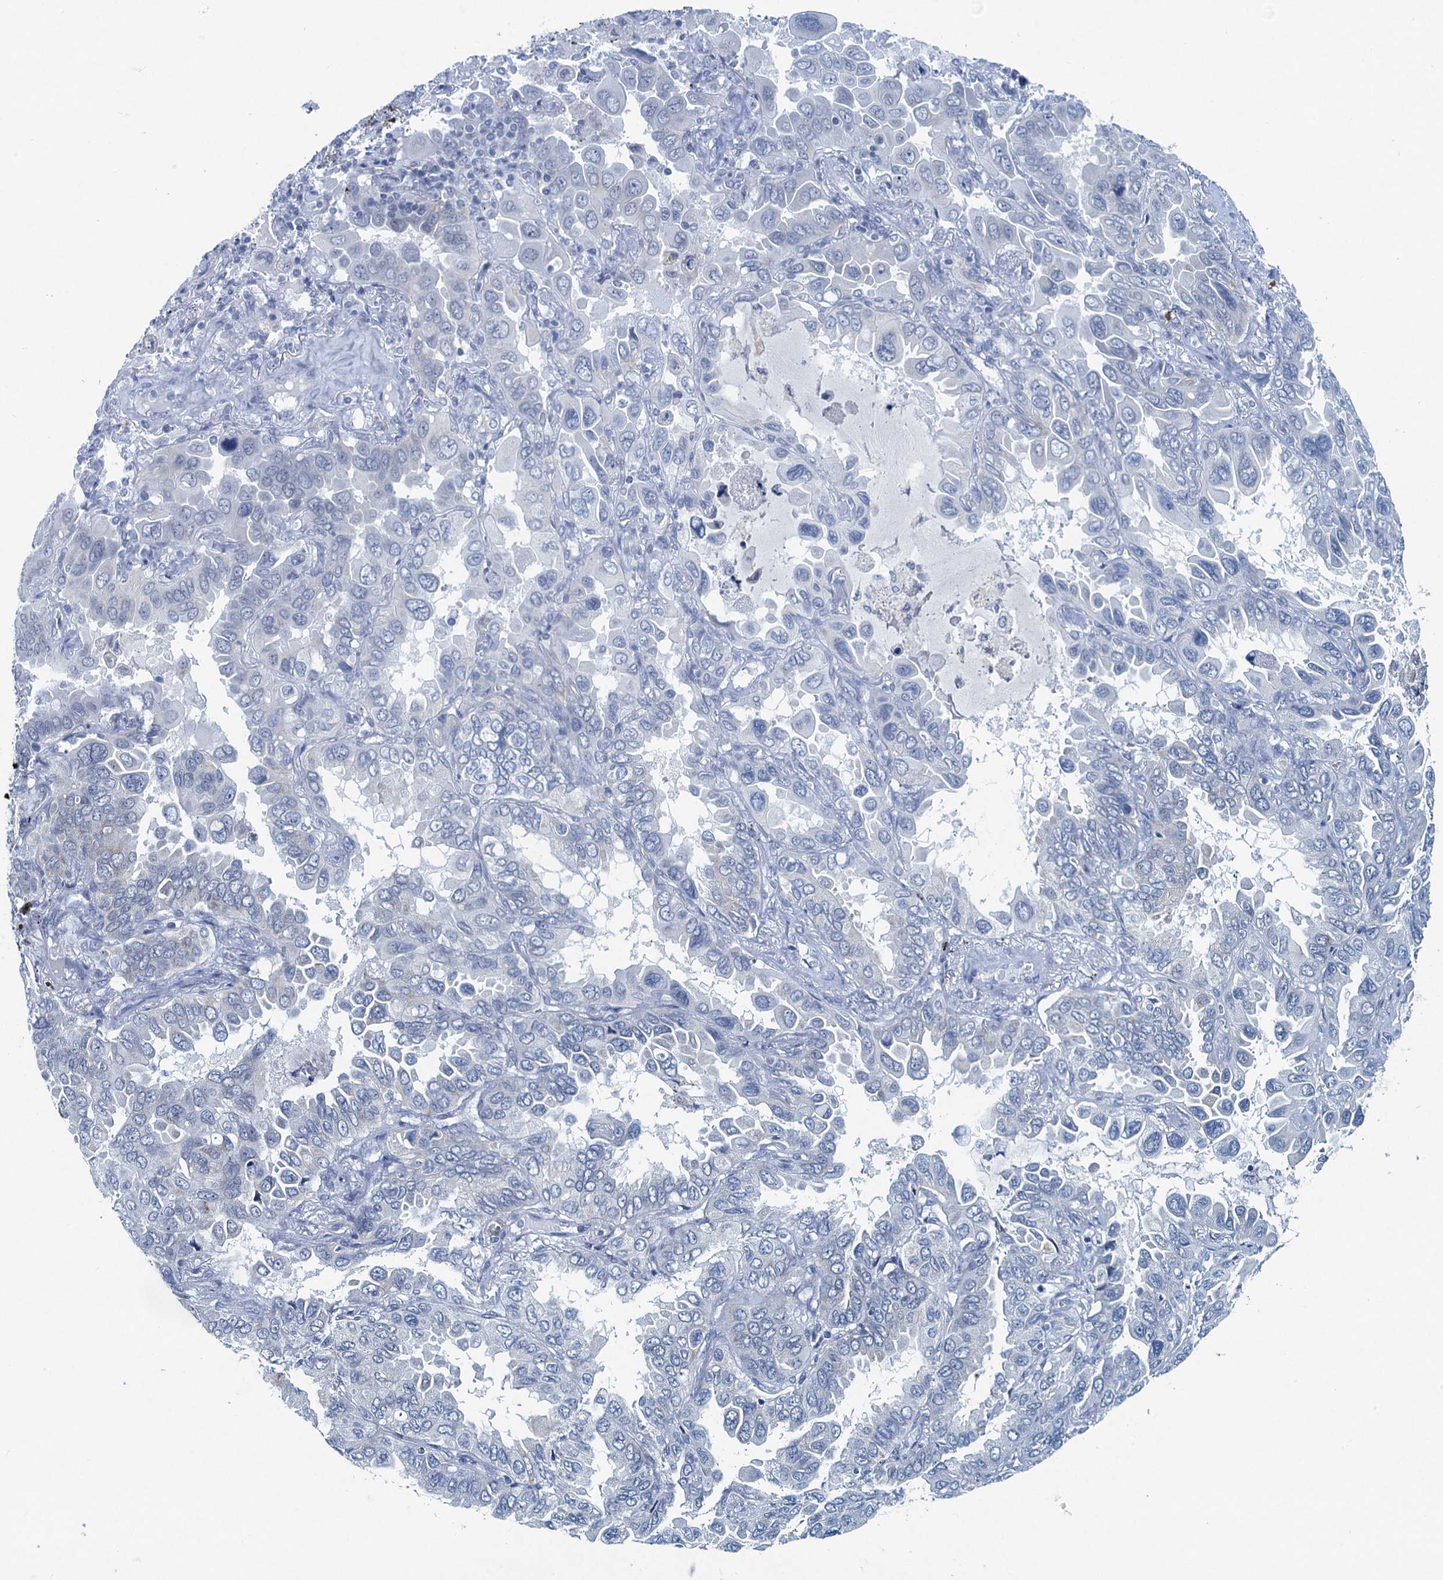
{"staining": {"intensity": "negative", "quantity": "none", "location": "none"}, "tissue": "lung cancer", "cell_type": "Tumor cells", "image_type": "cancer", "snomed": [{"axis": "morphology", "description": "Adenocarcinoma, NOS"}, {"axis": "topography", "description": "Lung"}], "caption": "High magnification brightfield microscopy of lung cancer stained with DAB (3,3'-diaminobenzidine) (brown) and counterstained with hematoxylin (blue): tumor cells show no significant staining.", "gene": "HAPSTR1", "patient": {"sex": "male", "age": 64}}